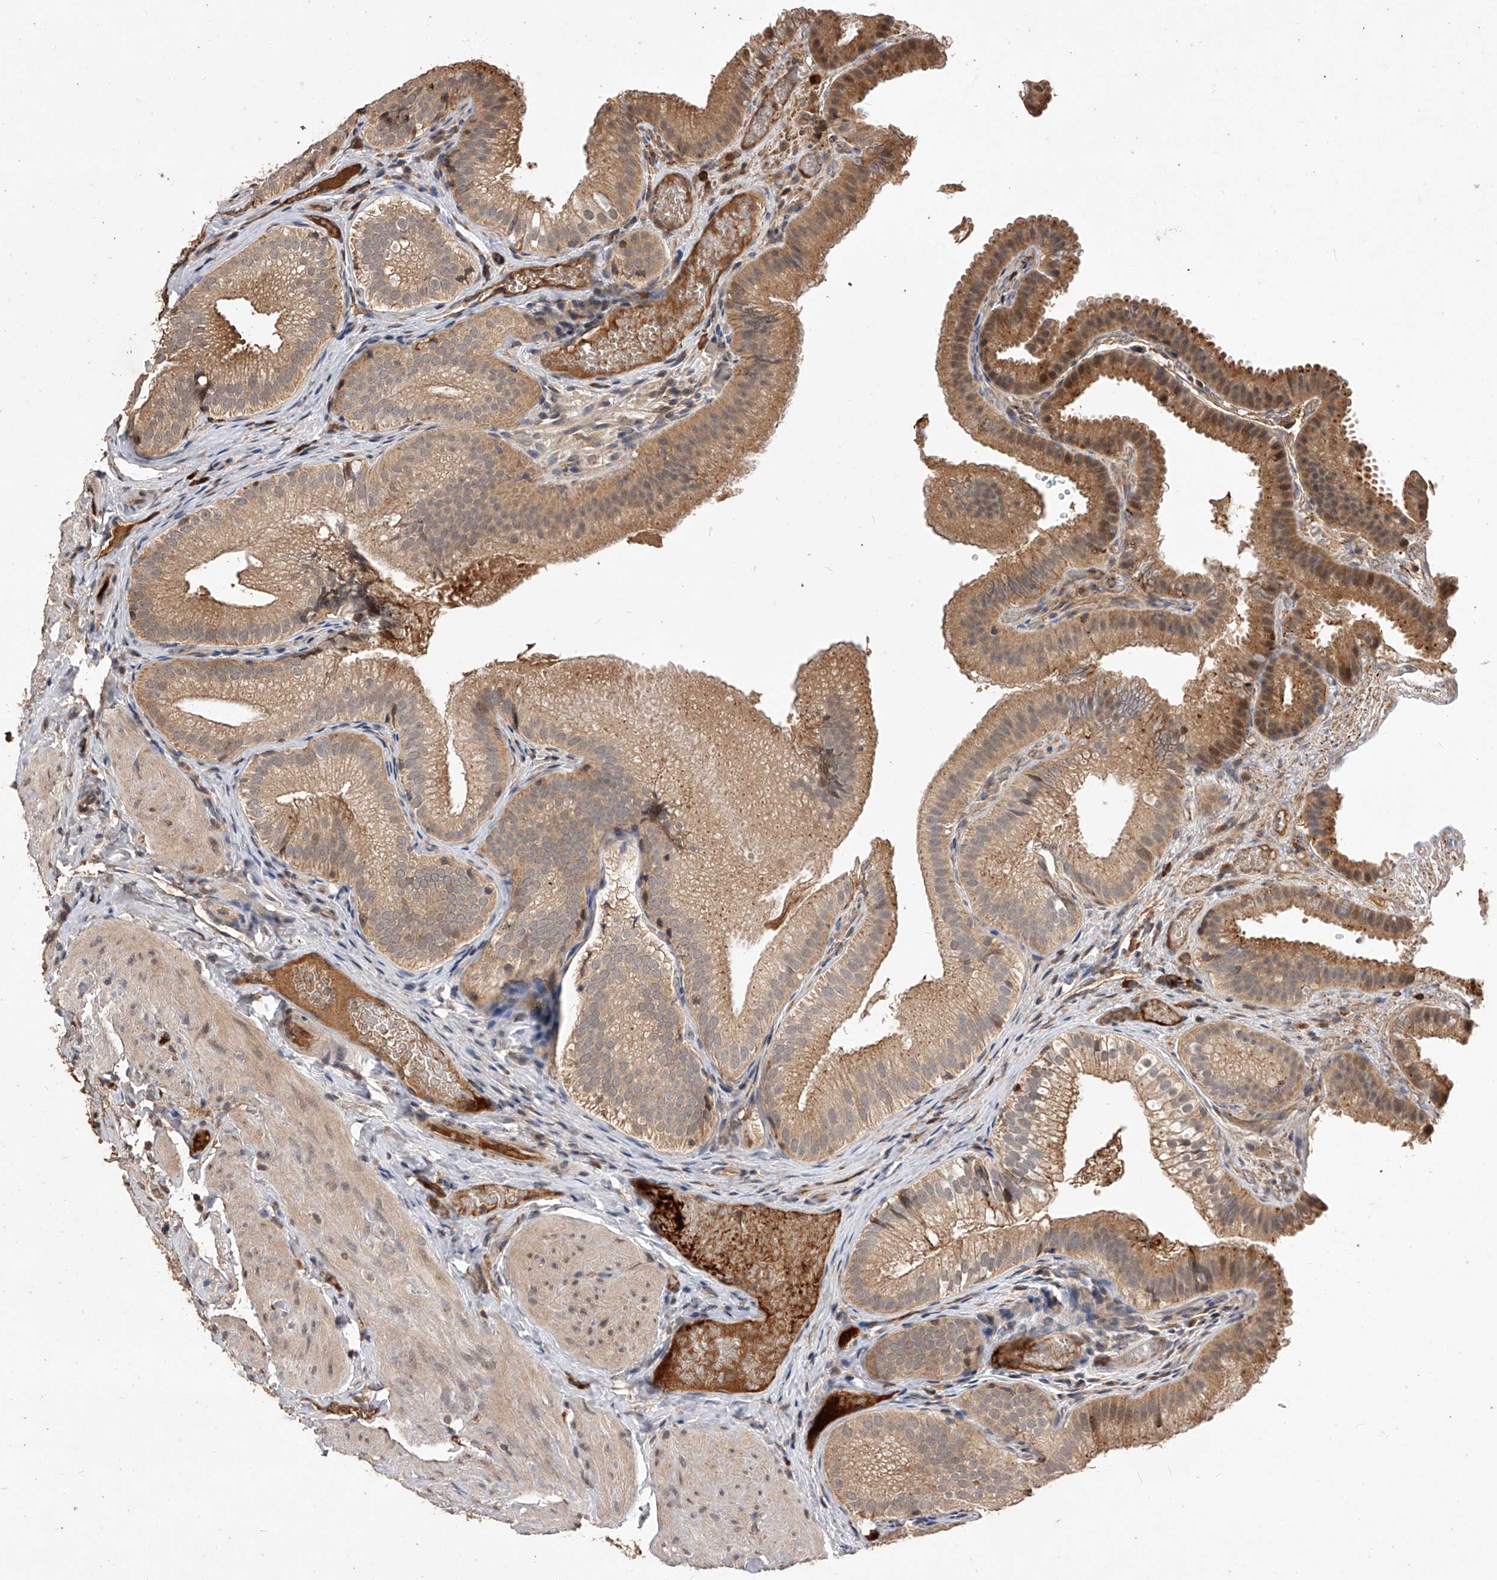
{"staining": {"intensity": "moderate", "quantity": ">75%", "location": "cytoplasmic/membranous"}, "tissue": "gallbladder", "cell_type": "Glandular cells", "image_type": "normal", "snomed": [{"axis": "morphology", "description": "Normal tissue, NOS"}, {"axis": "topography", "description": "Gallbladder"}], "caption": "Protein analysis of normal gallbladder shows moderate cytoplasmic/membranous staining in about >75% of glandular cells. Using DAB (3,3'-diaminobenzidine) (brown) and hematoxylin (blue) stains, captured at high magnification using brightfield microscopy.", "gene": "CFAP410", "patient": {"sex": "female", "age": 30}}